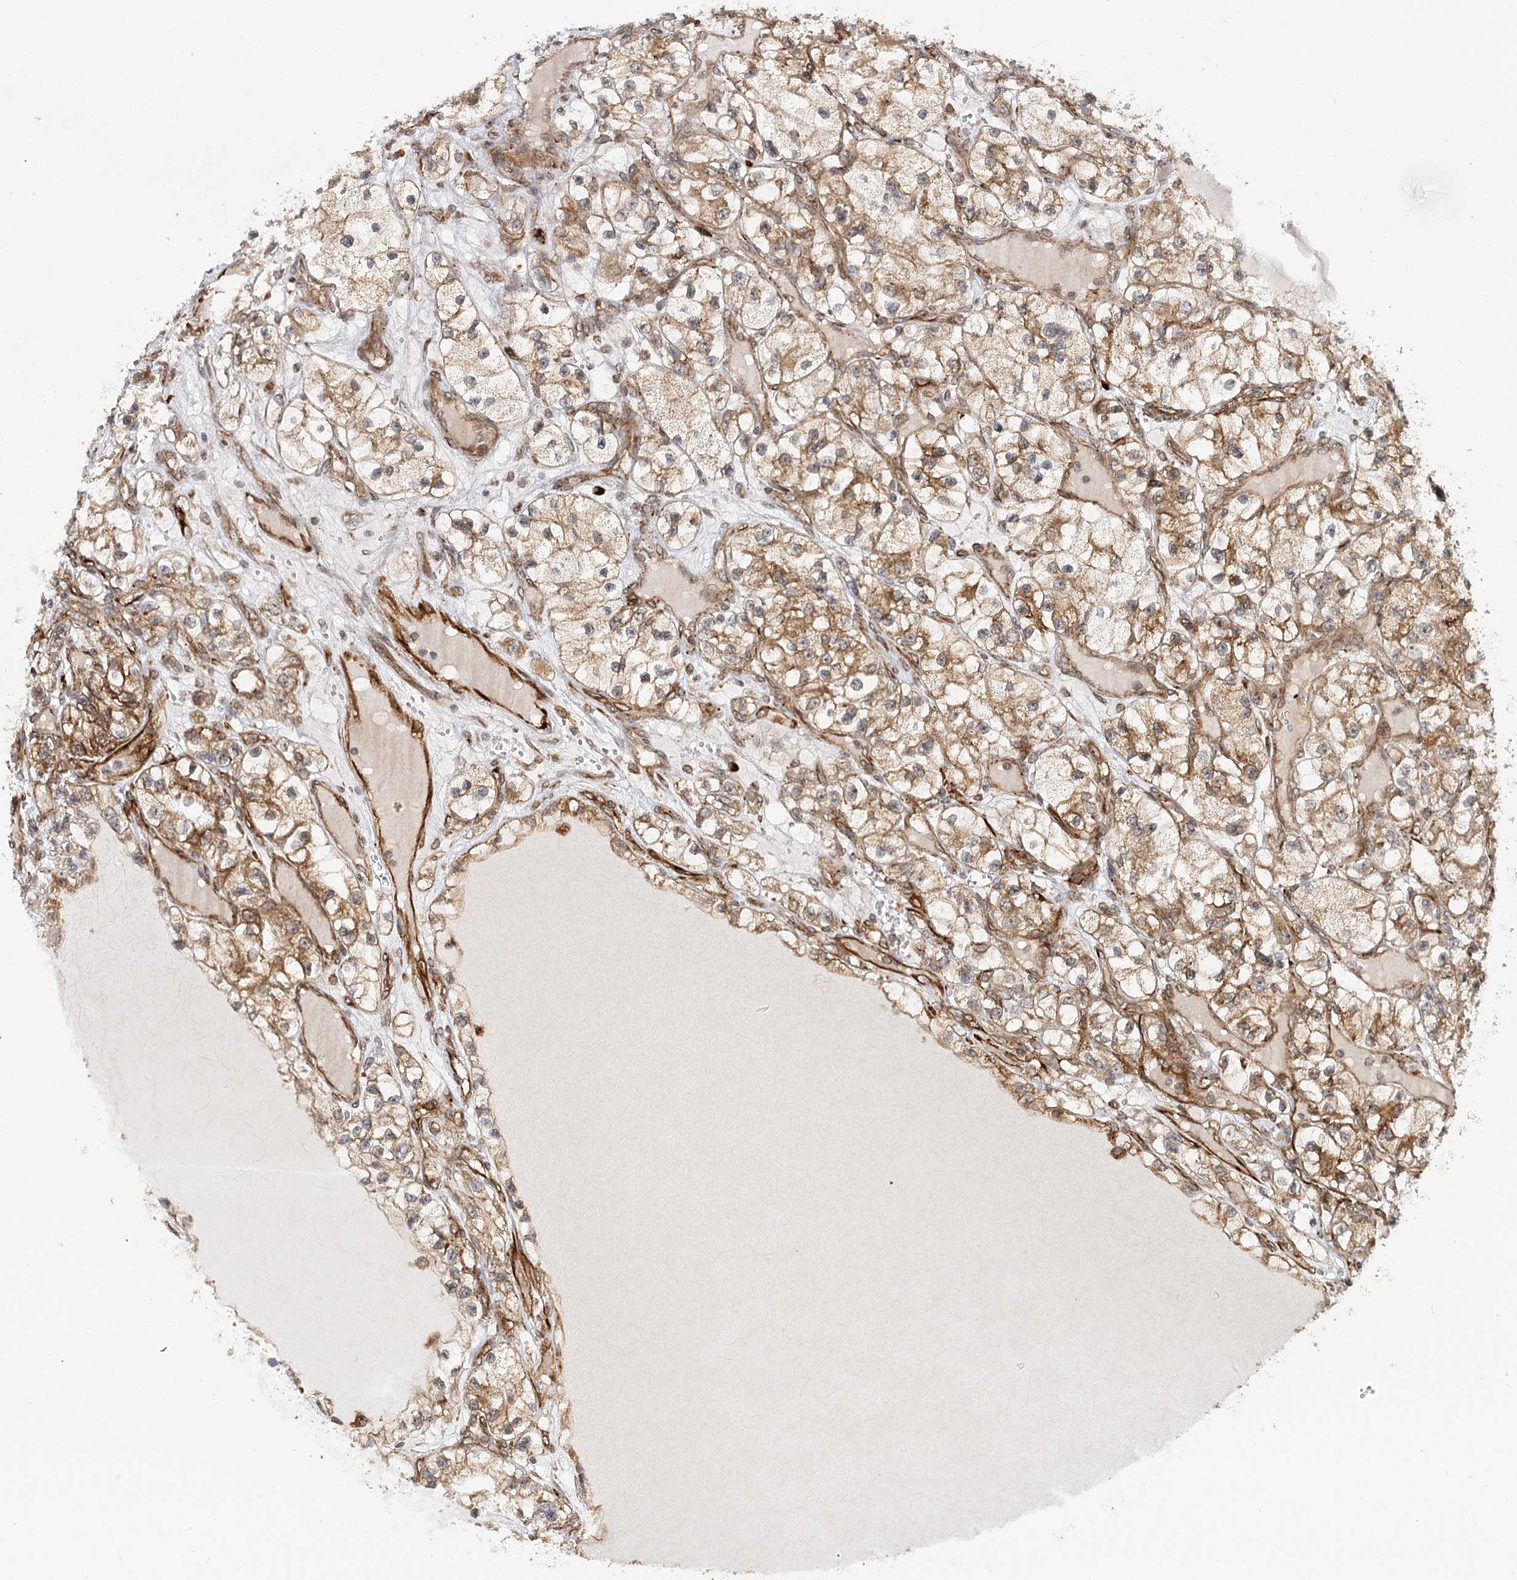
{"staining": {"intensity": "moderate", "quantity": ">75%", "location": "cytoplasmic/membranous"}, "tissue": "renal cancer", "cell_type": "Tumor cells", "image_type": "cancer", "snomed": [{"axis": "morphology", "description": "Adenocarcinoma, NOS"}, {"axis": "topography", "description": "Kidney"}], "caption": "The immunohistochemical stain highlights moderate cytoplasmic/membranous expression in tumor cells of renal cancer tissue. (Stains: DAB (3,3'-diaminobenzidine) in brown, nuclei in blue, Microscopy: brightfield microscopy at high magnification).", "gene": "MKNK1", "patient": {"sex": "female", "age": 57}}